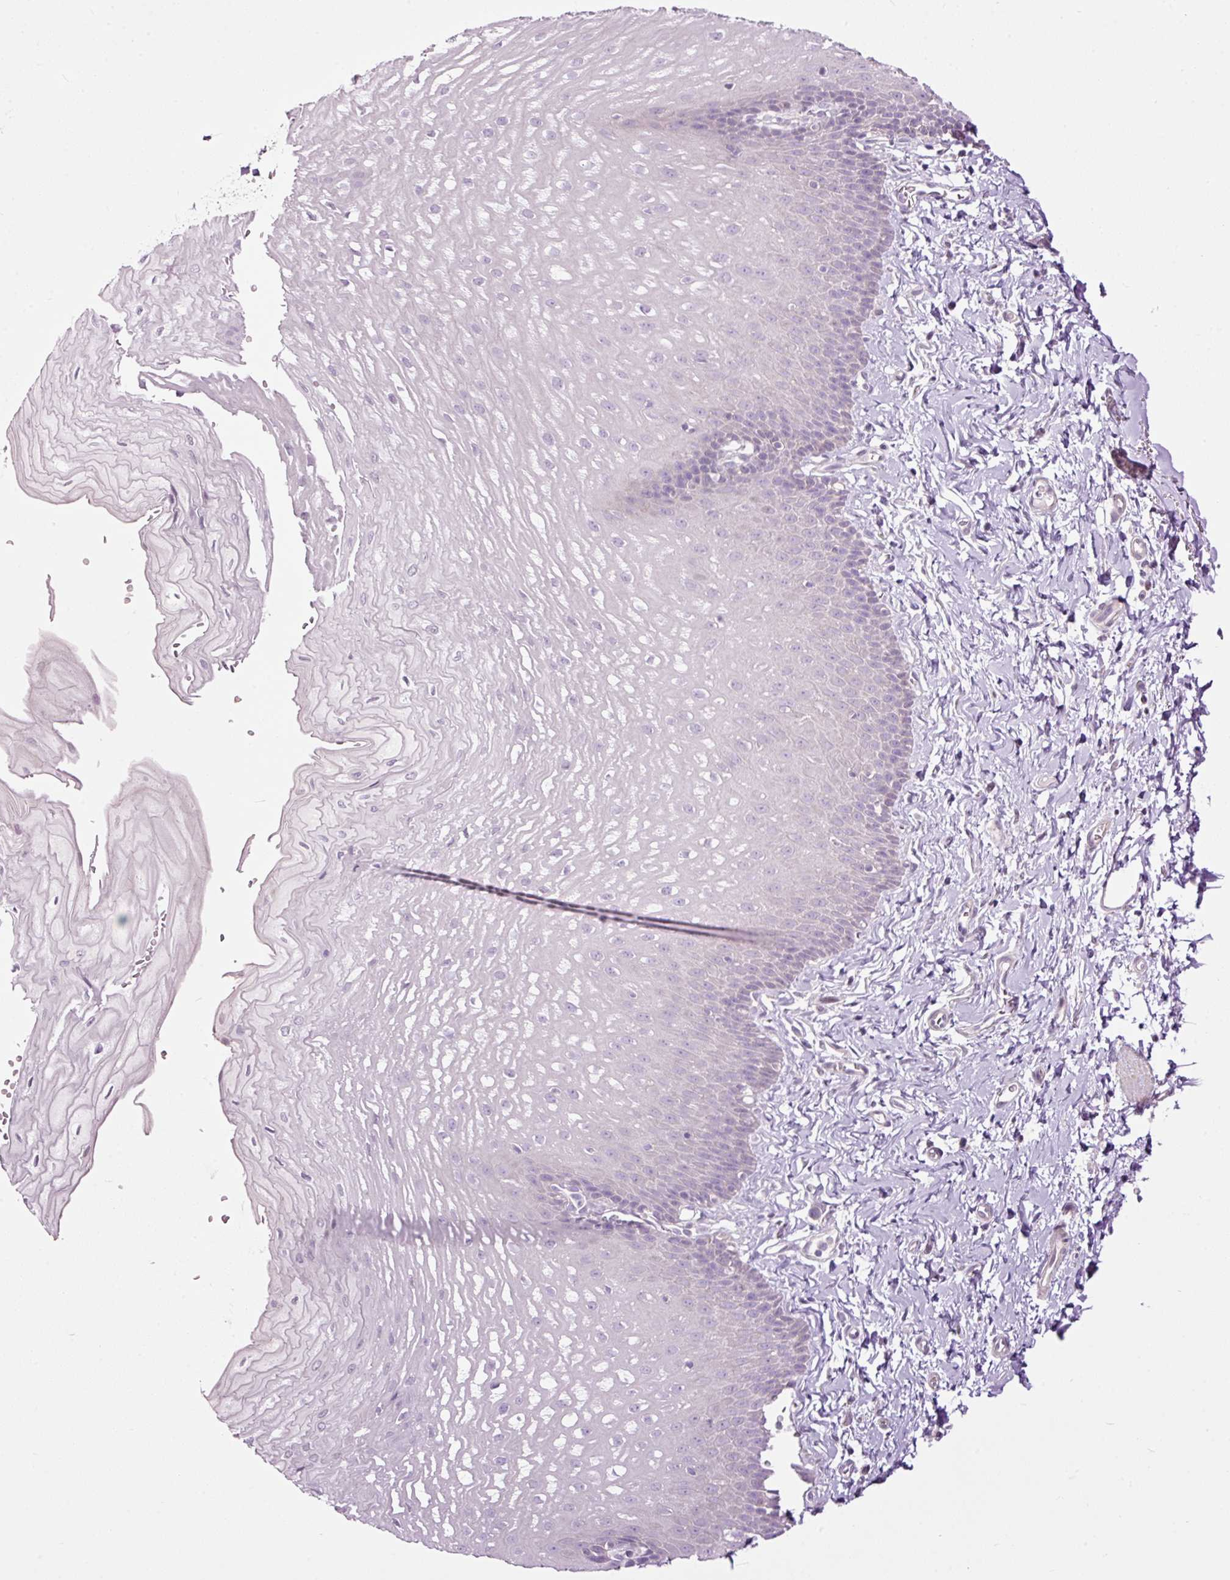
{"staining": {"intensity": "negative", "quantity": "none", "location": "none"}, "tissue": "esophagus", "cell_type": "Squamous epithelial cells", "image_type": "normal", "snomed": [{"axis": "morphology", "description": "Normal tissue, NOS"}, {"axis": "topography", "description": "Esophagus"}], "caption": "The immunohistochemistry (IHC) histopathology image has no significant expression in squamous epithelial cells of esophagus. Brightfield microscopy of immunohistochemistry stained with DAB (brown) and hematoxylin (blue), captured at high magnification.", "gene": "FCRL4", "patient": {"sex": "male", "age": 70}}